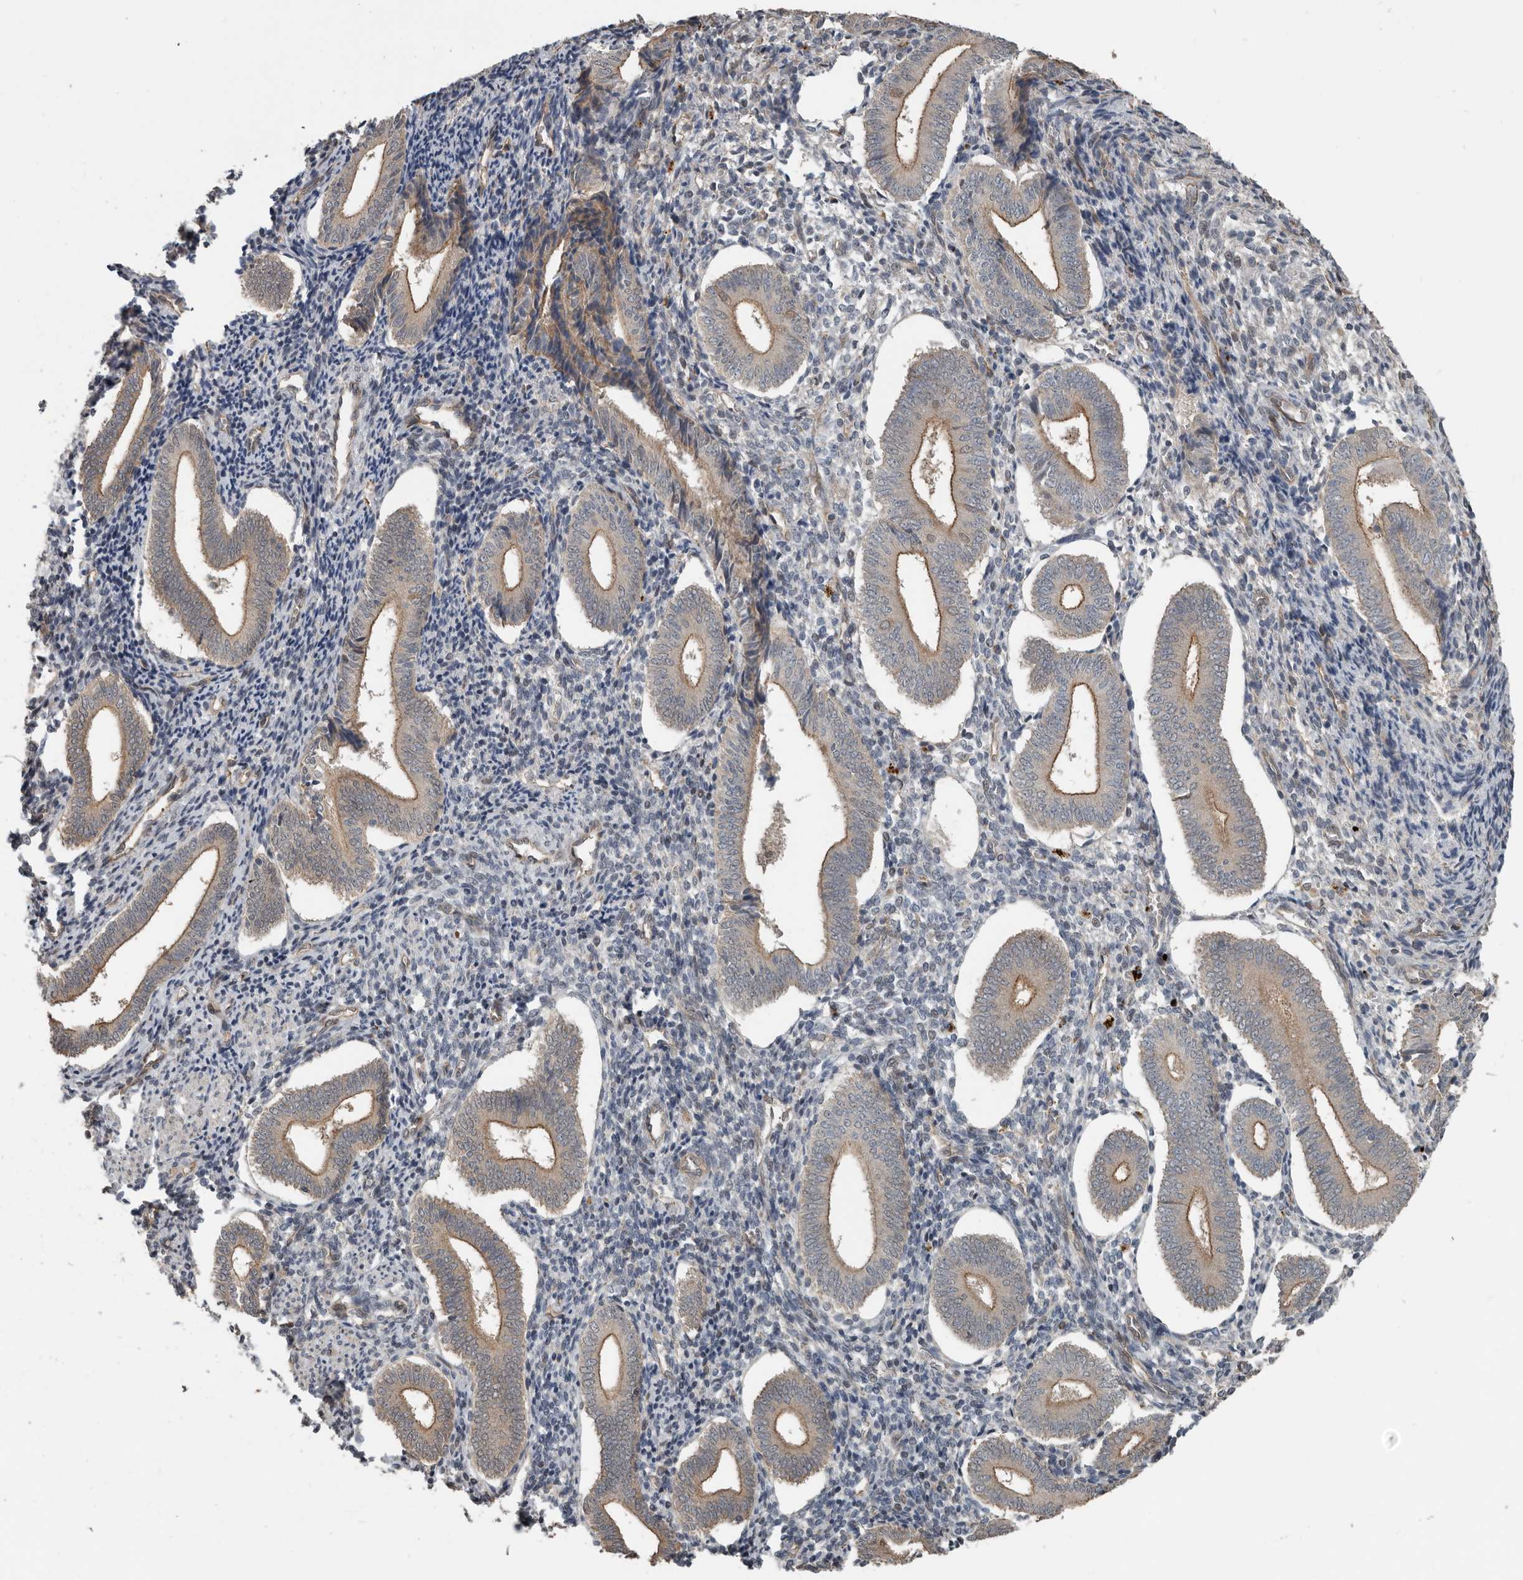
{"staining": {"intensity": "negative", "quantity": "none", "location": "none"}, "tissue": "endometrium", "cell_type": "Cells in endometrial stroma", "image_type": "normal", "snomed": [{"axis": "morphology", "description": "Normal tissue, NOS"}, {"axis": "topography", "description": "Uterus"}, {"axis": "topography", "description": "Endometrium"}], "caption": "This histopathology image is of normal endometrium stained with IHC to label a protein in brown with the nuclei are counter-stained blue. There is no staining in cells in endometrial stroma.", "gene": "YOD1", "patient": {"sex": "female", "age": 33}}